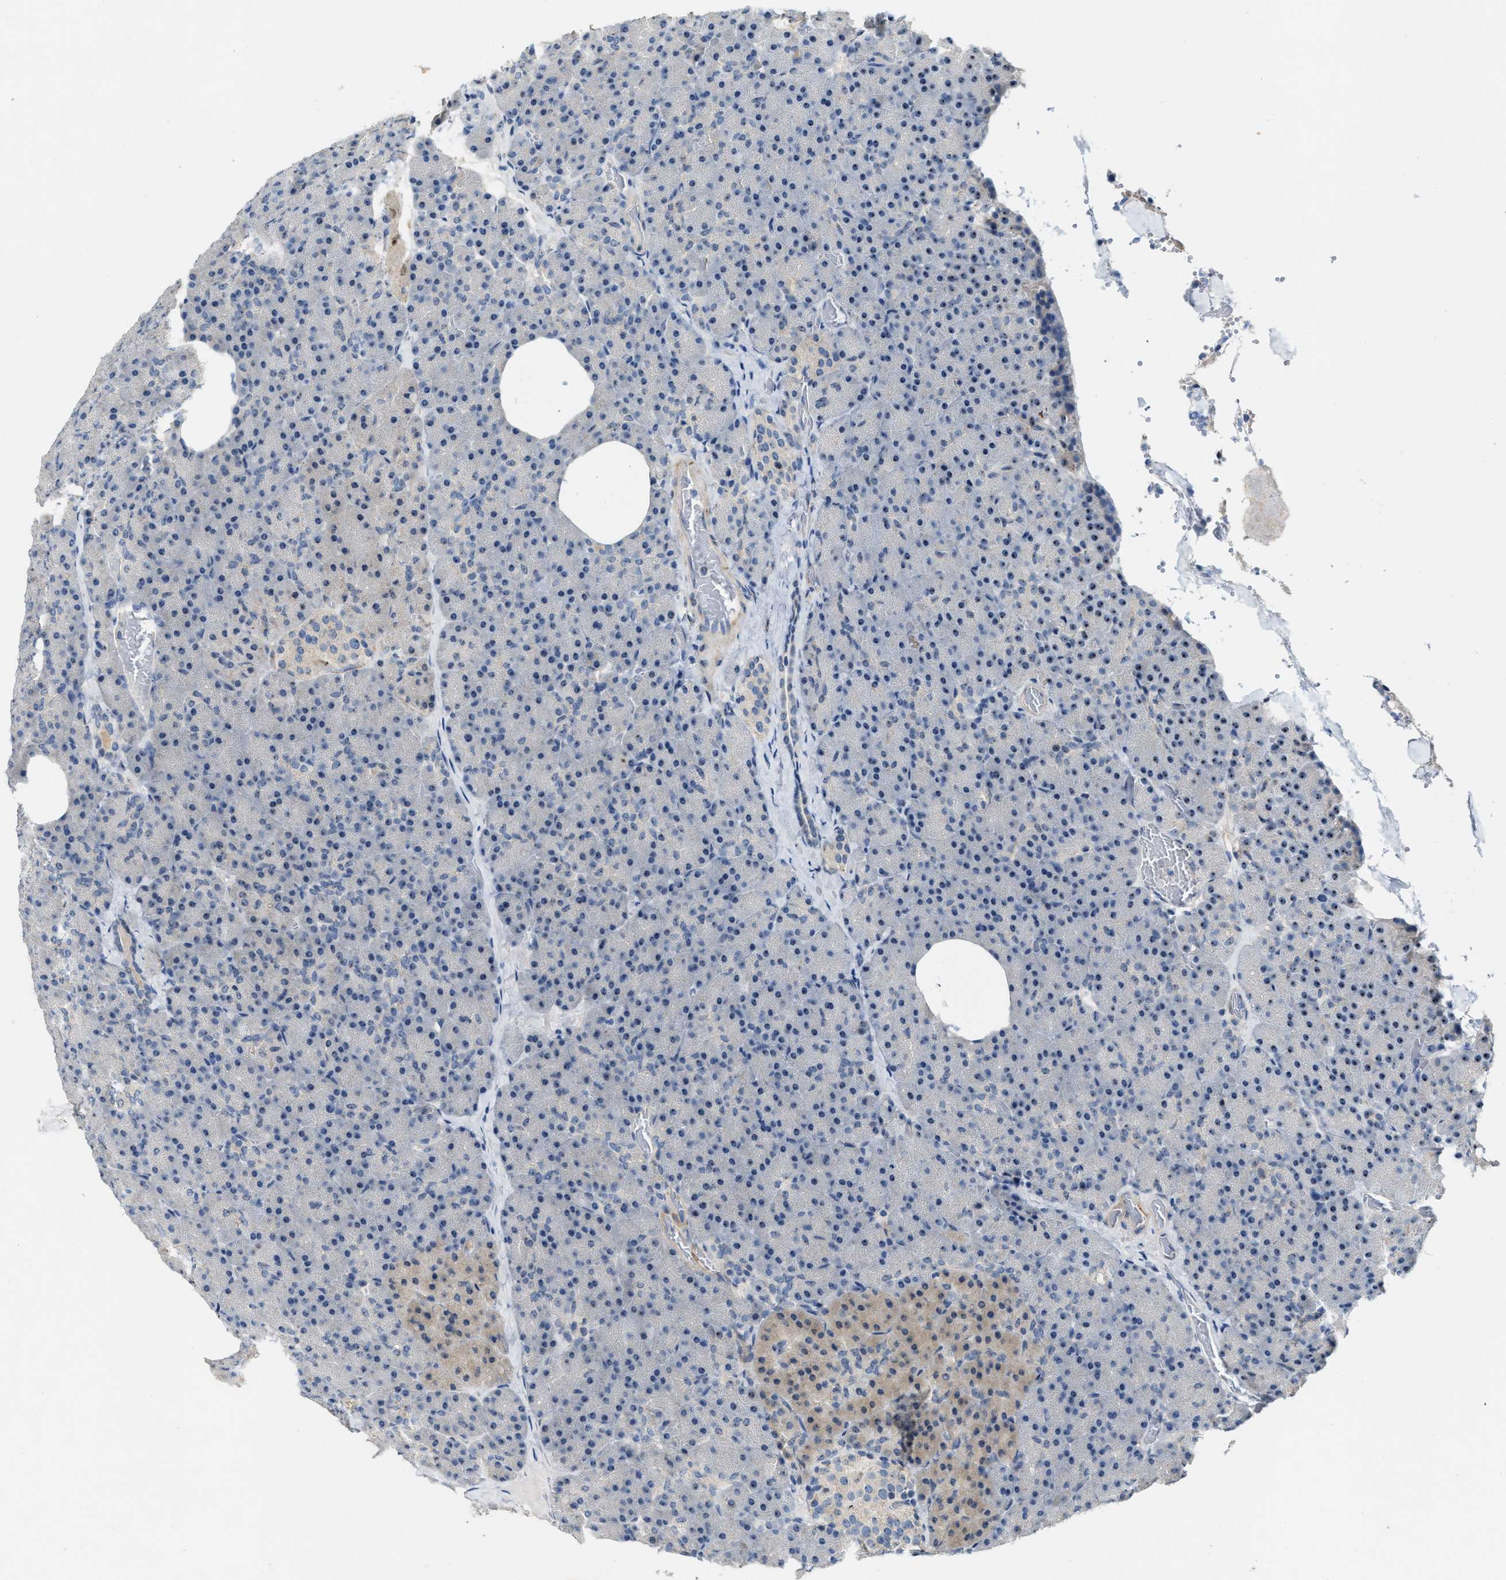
{"staining": {"intensity": "weak", "quantity": "<25%", "location": "nuclear"}, "tissue": "pancreas", "cell_type": "Exocrine glandular cells", "image_type": "normal", "snomed": [{"axis": "morphology", "description": "Normal tissue, NOS"}, {"axis": "morphology", "description": "Carcinoid, malignant, NOS"}, {"axis": "topography", "description": "Pancreas"}], "caption": "This is an IHC photomicrograph of benign pancreas. There is no expression in exocrine glandular cells.", "gene": "ZNF783", "patient": {"sex": "female", "age": 35}}